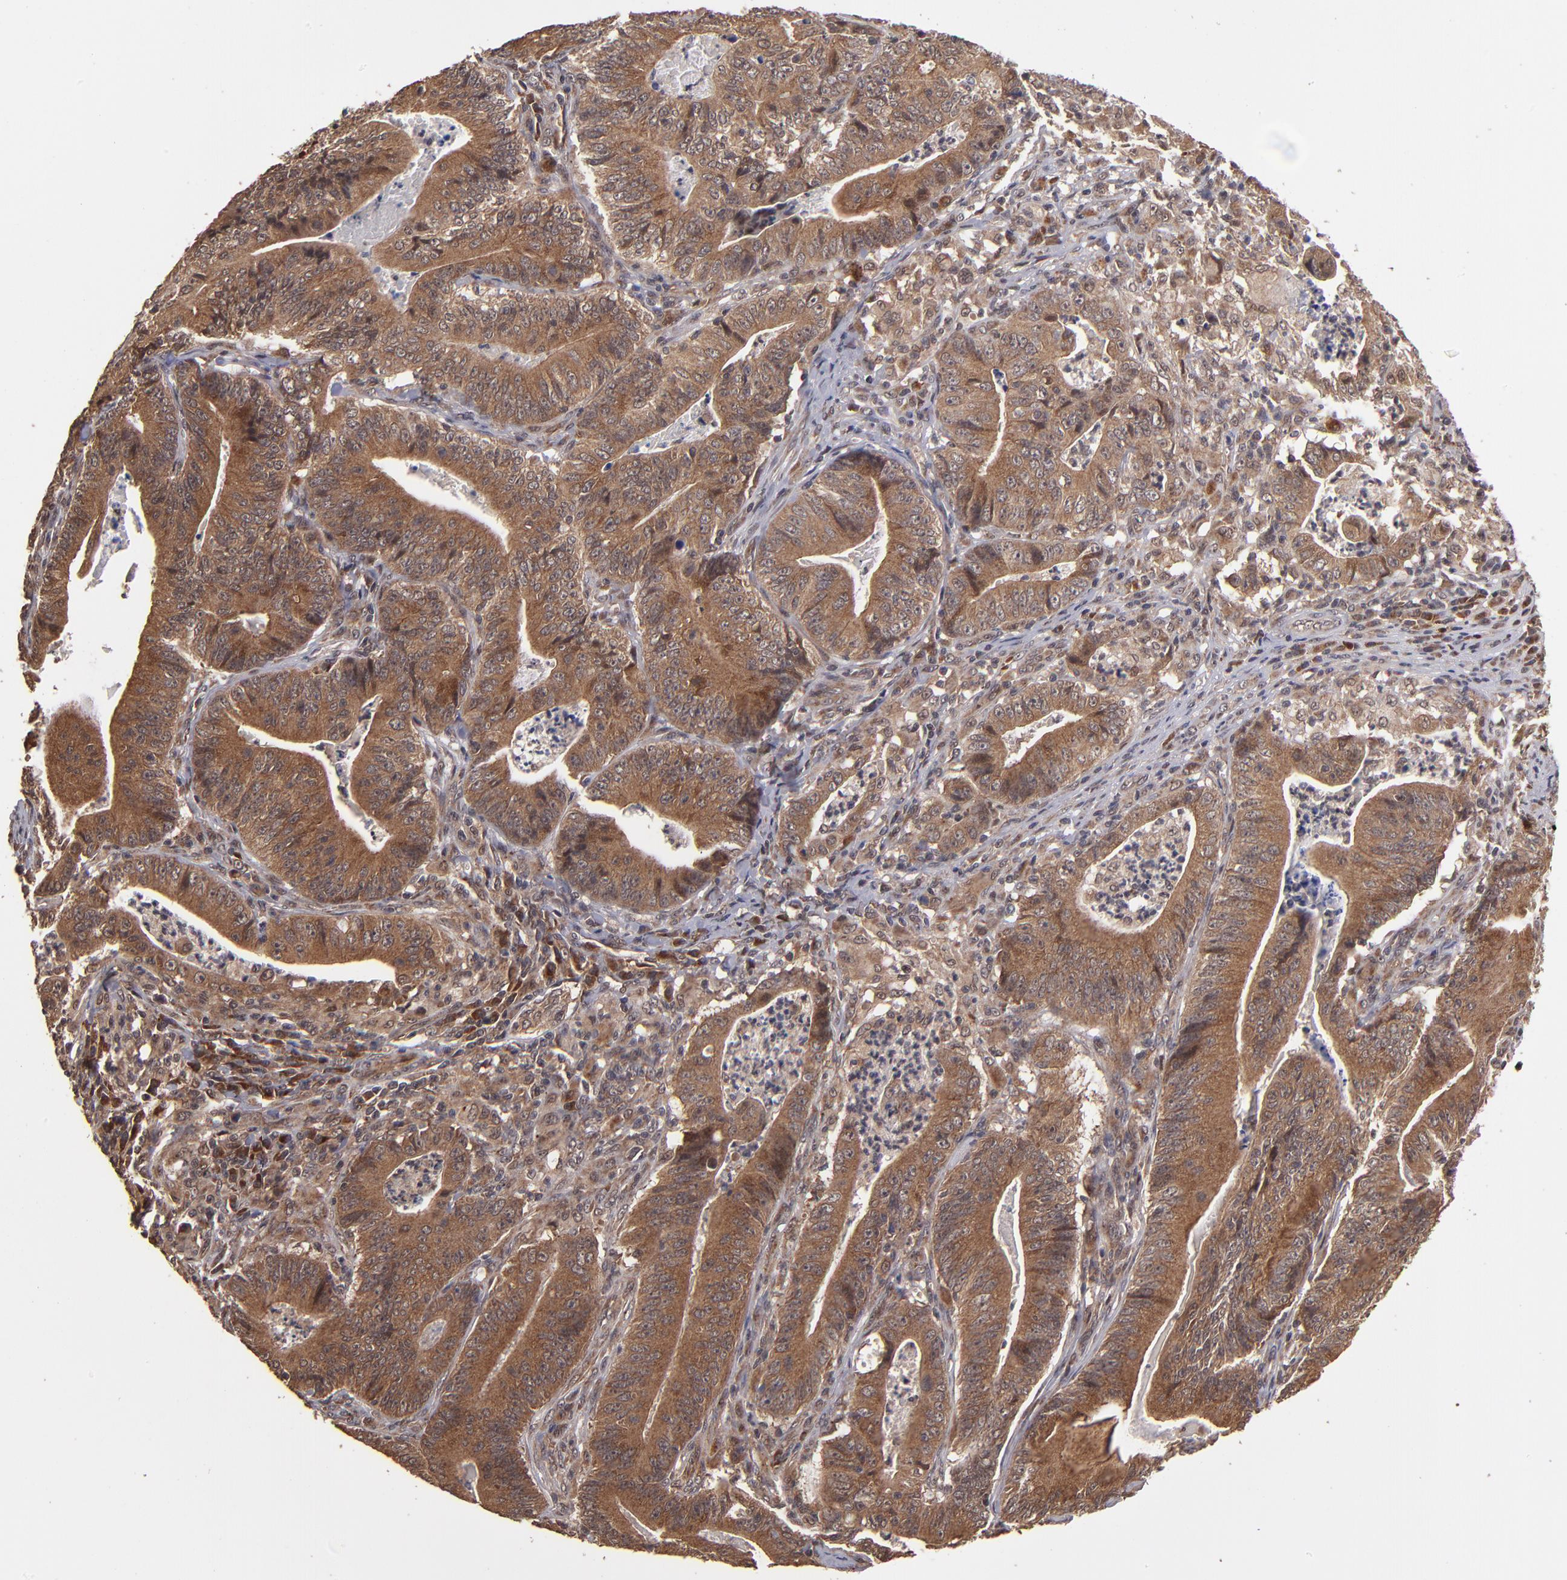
{"staining": {"intensity": "strong", "quantity": ">75%", "location": "cytoplasmic/membranous"}, "tissue": "stomach cancer", "cell_type": "Tumor cells", "image_type": "cancer", "snomed": [{"axis": "morphology", "description": "Adenocarcinoma, NOS"}, {"axis": "topography", "description": "Stomach, lower"}], "caption": "A photomicrograph of human stomach adenocarcinoma stained for a protein shows strong cytoplasmic/membranous brown staining in tumor cells. (DAB IHC, brown staining for protein, blue staining for nuclei).", "gene": "NFE2L2", "patient": {"sex": "female", "age": 86}}